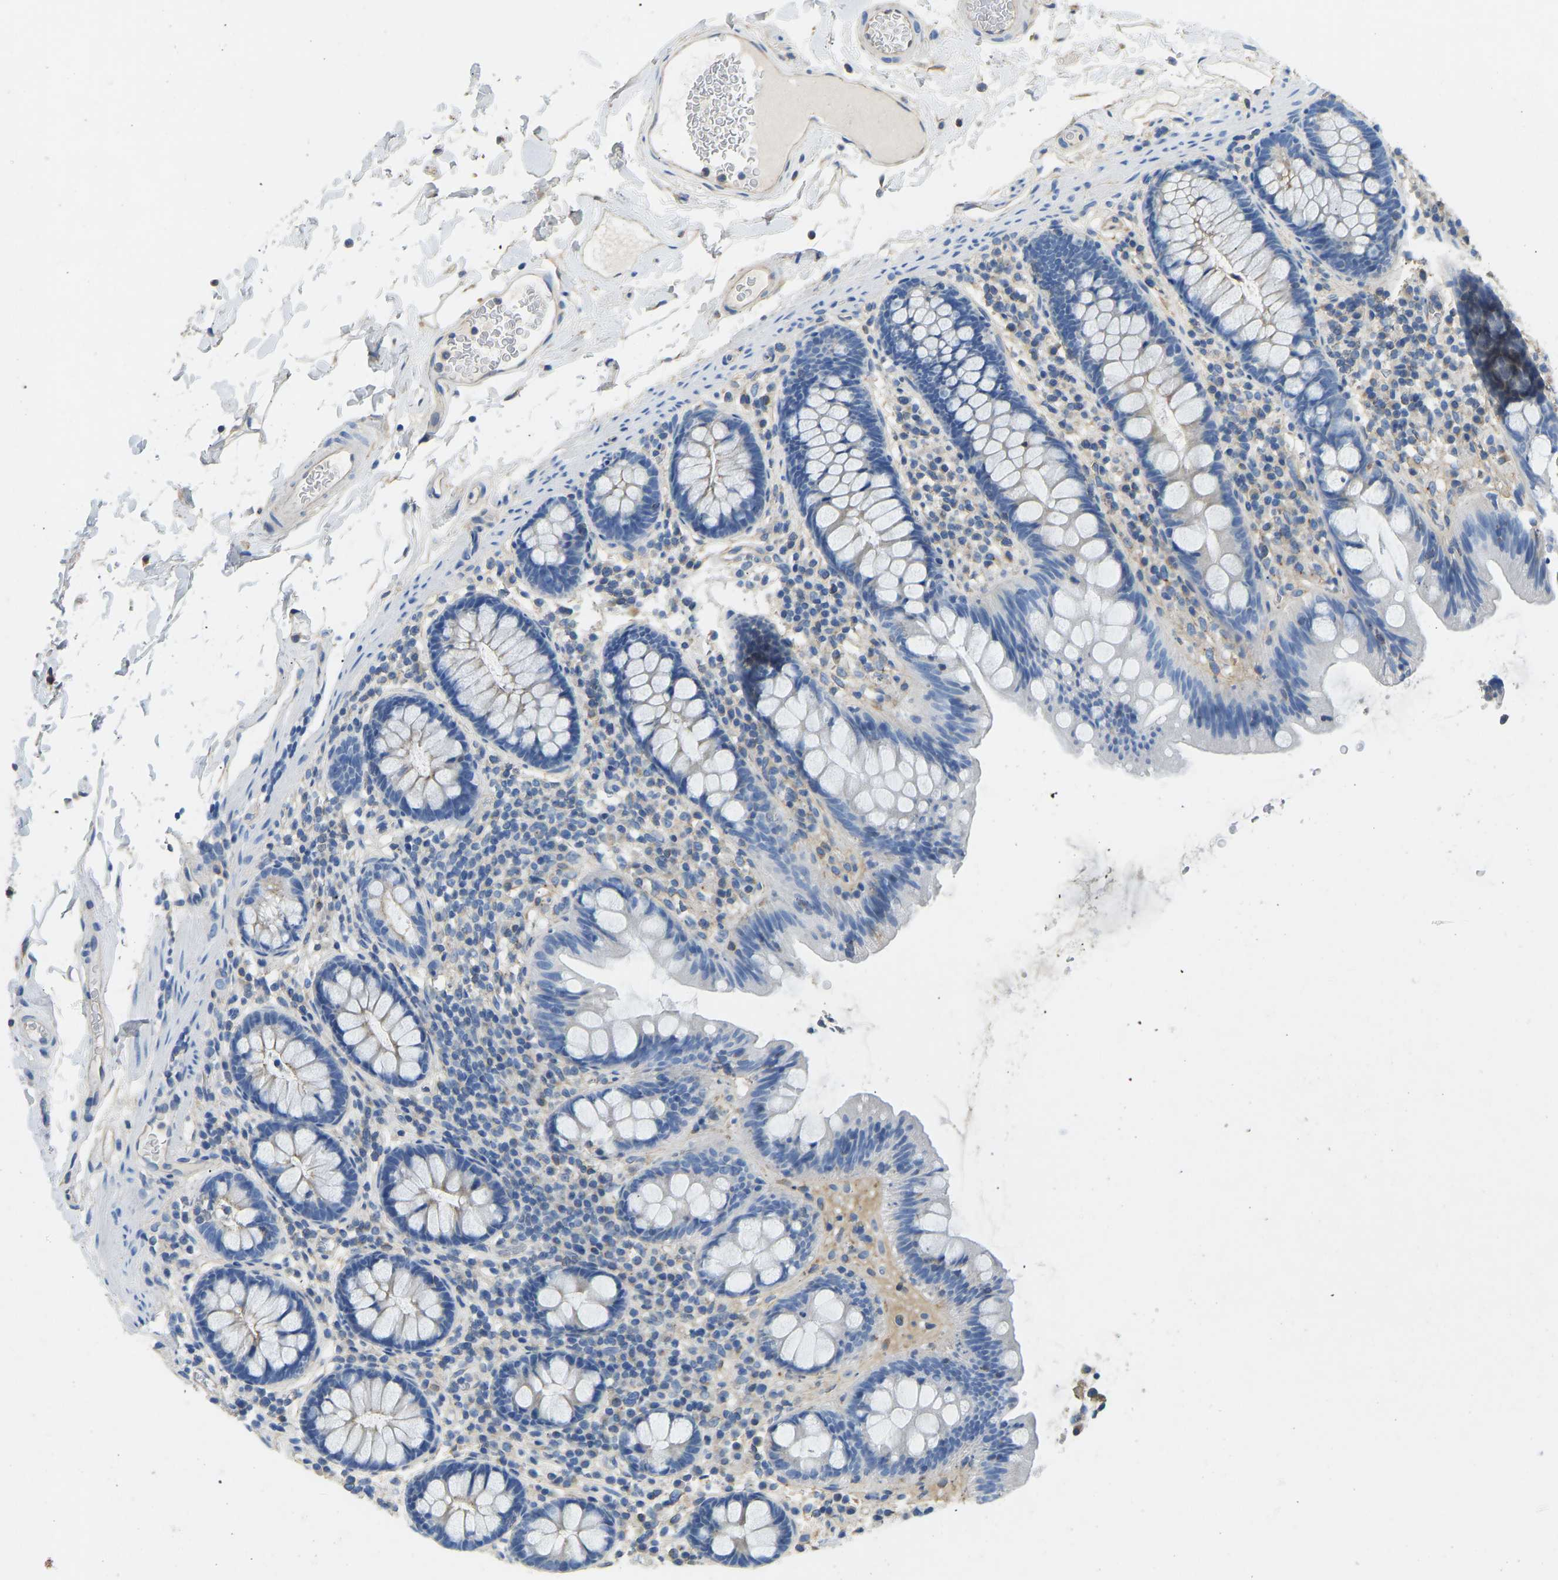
{"staining": {"intensity": "weak", "quantity": ">75%", "location": "cytoplasmic/membranous"}, "tissue": "colon", "cell_type": "Endothelial cells", "image_type": "normal", "snomed": [{"axis": "morphology", "description": "Normal tissue, NOS"}, {"axis": "topography", "description": "Colon"}], "caption": "Protein staining by immunohistochemistry reveals weak cytoplasmic/membranous positivity in about >75% of endothelial cells in unremarkable colon. The staining was performed using DAB, with brown indicating positive protein expression. Nuclei are stained blue with hematoxylin.", "gene": "TECTA", "patient": {"sex": "female", "age": 80}}